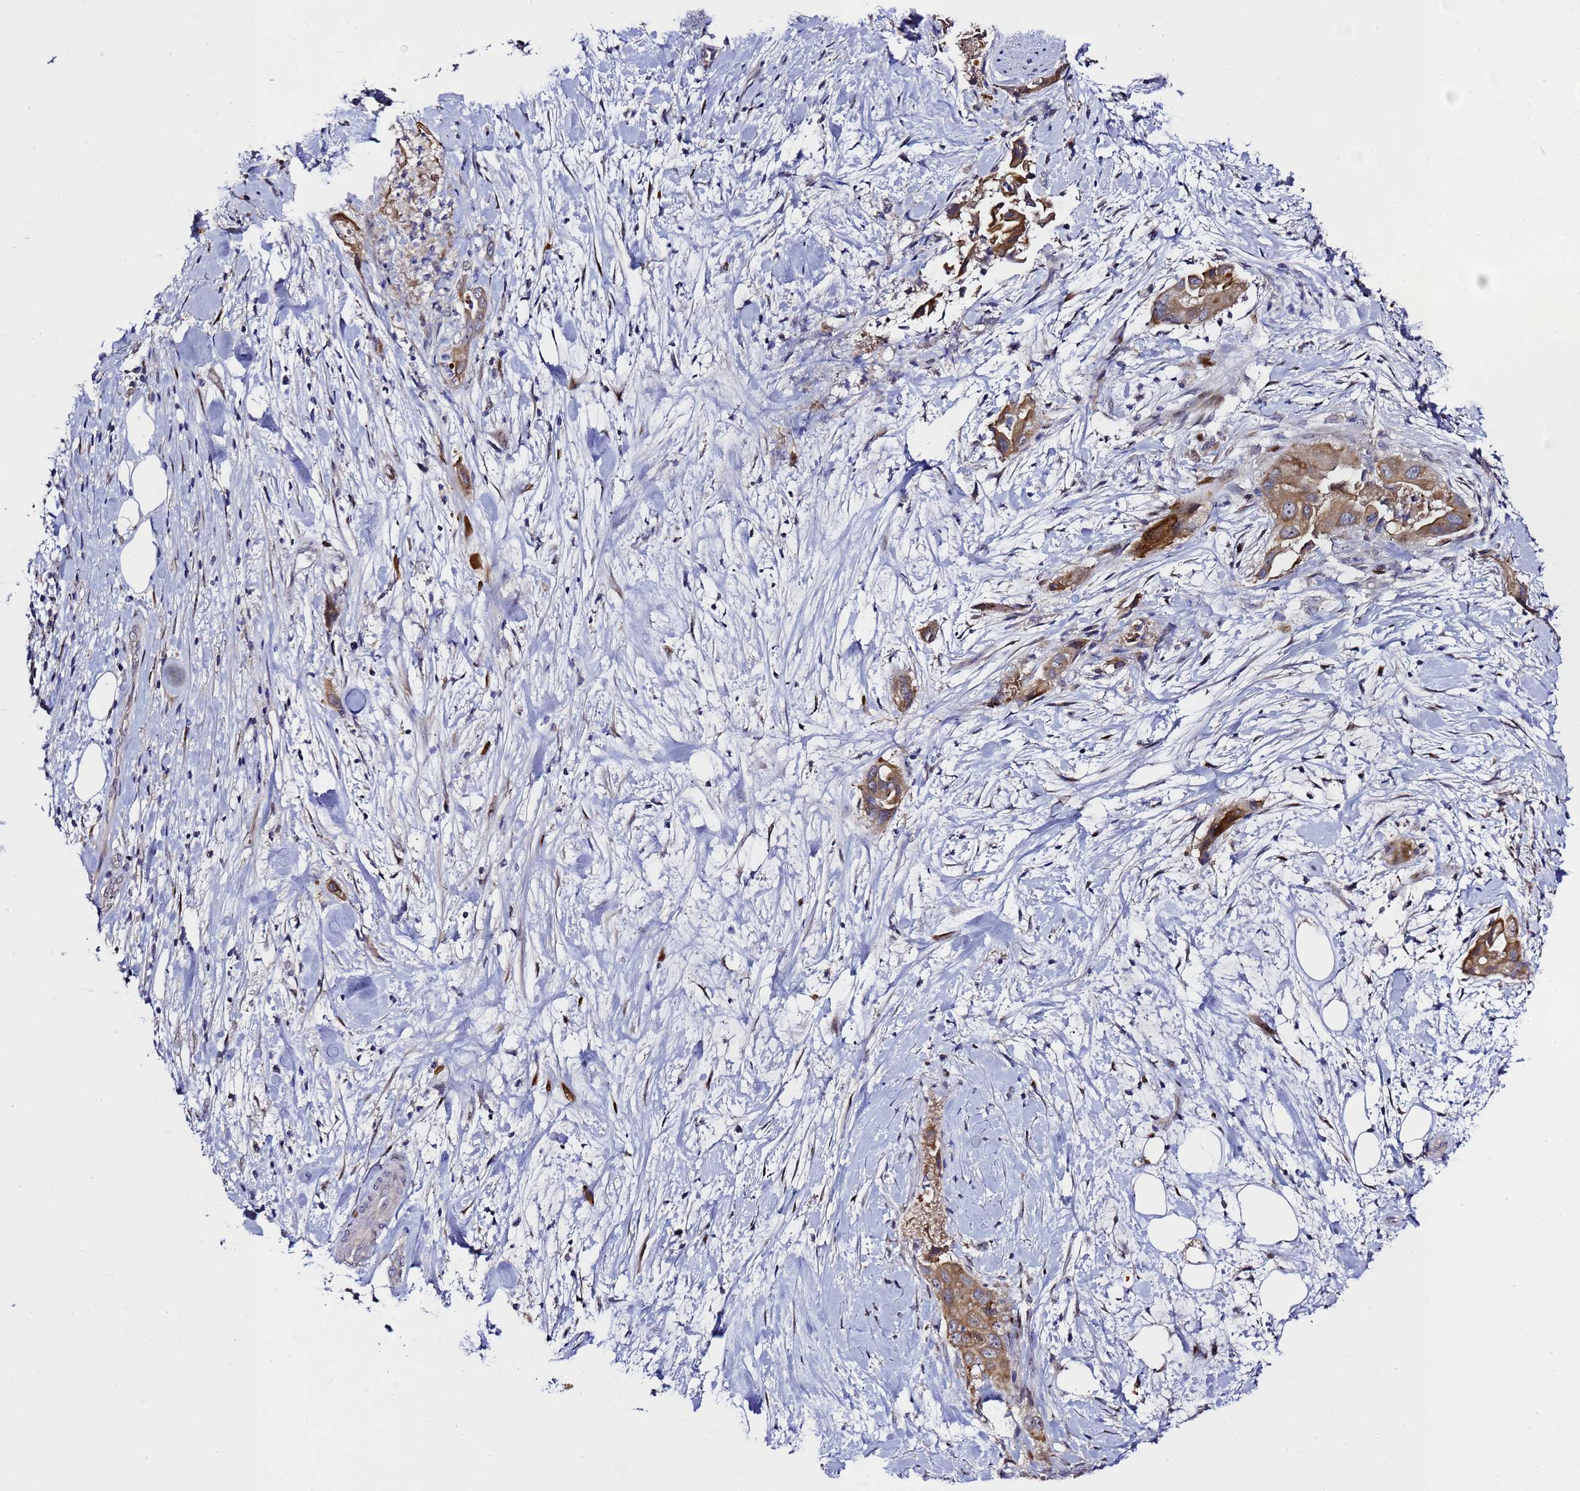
{"staining": {"intensity": "moderate", "quantity": ">75%", "location": "cytoplasmic/membranous"}, "tissue": "pancreatic cancer", "cell_type": "Tumor cells", "image_type": "cancer", "snomed": [{"axis": "morphology", "description": "Adenocarcinoma, NOS"}, {"axis": "topography", "description": "Pancreas"}], "caption": "The image shows a brown stain indicating the presence of a protein in the cytoplasmic/membranous of tumor cells in adenocarcinoma (pancreatic).", "gene": "ALG3", "patient": {"sex": "female", "age": 78}}